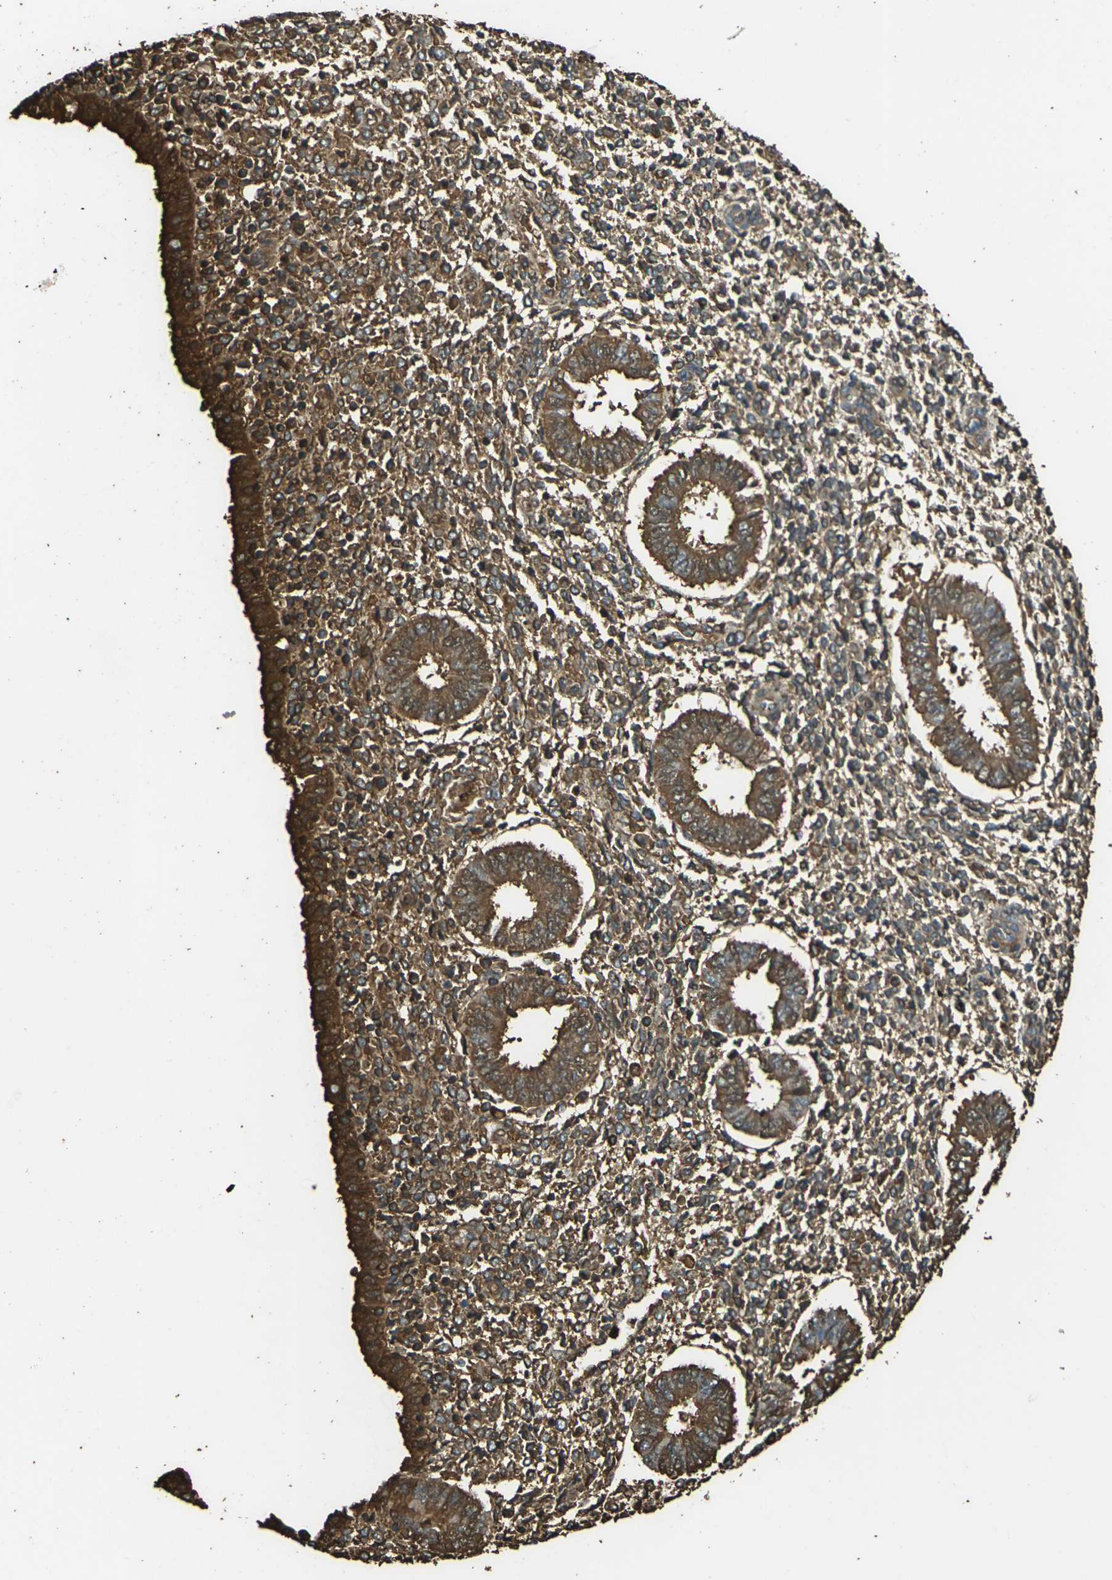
{"staining": {"intensity": "moderate", "quantity": ">75%", "location": "cytoplasmic/membranous"}, "tissue": "endometrium", "cell_type": "Cells in endometrial stroma", "image_type": "normal", "snomed": [{"axis": "morphology", "description": "Normal tissue, NOS"}, {"axis": "topography", "description": "Endometrium"}], "caption": "Immunohistochemical staining of benign endometrium shows medium levels of moderate cytoplasmic/membranous positivity in approximately >75% of cells in endometrial stroma.", "gene": "CYP1B1", "patient": {"sex": "female", "age": 35}}